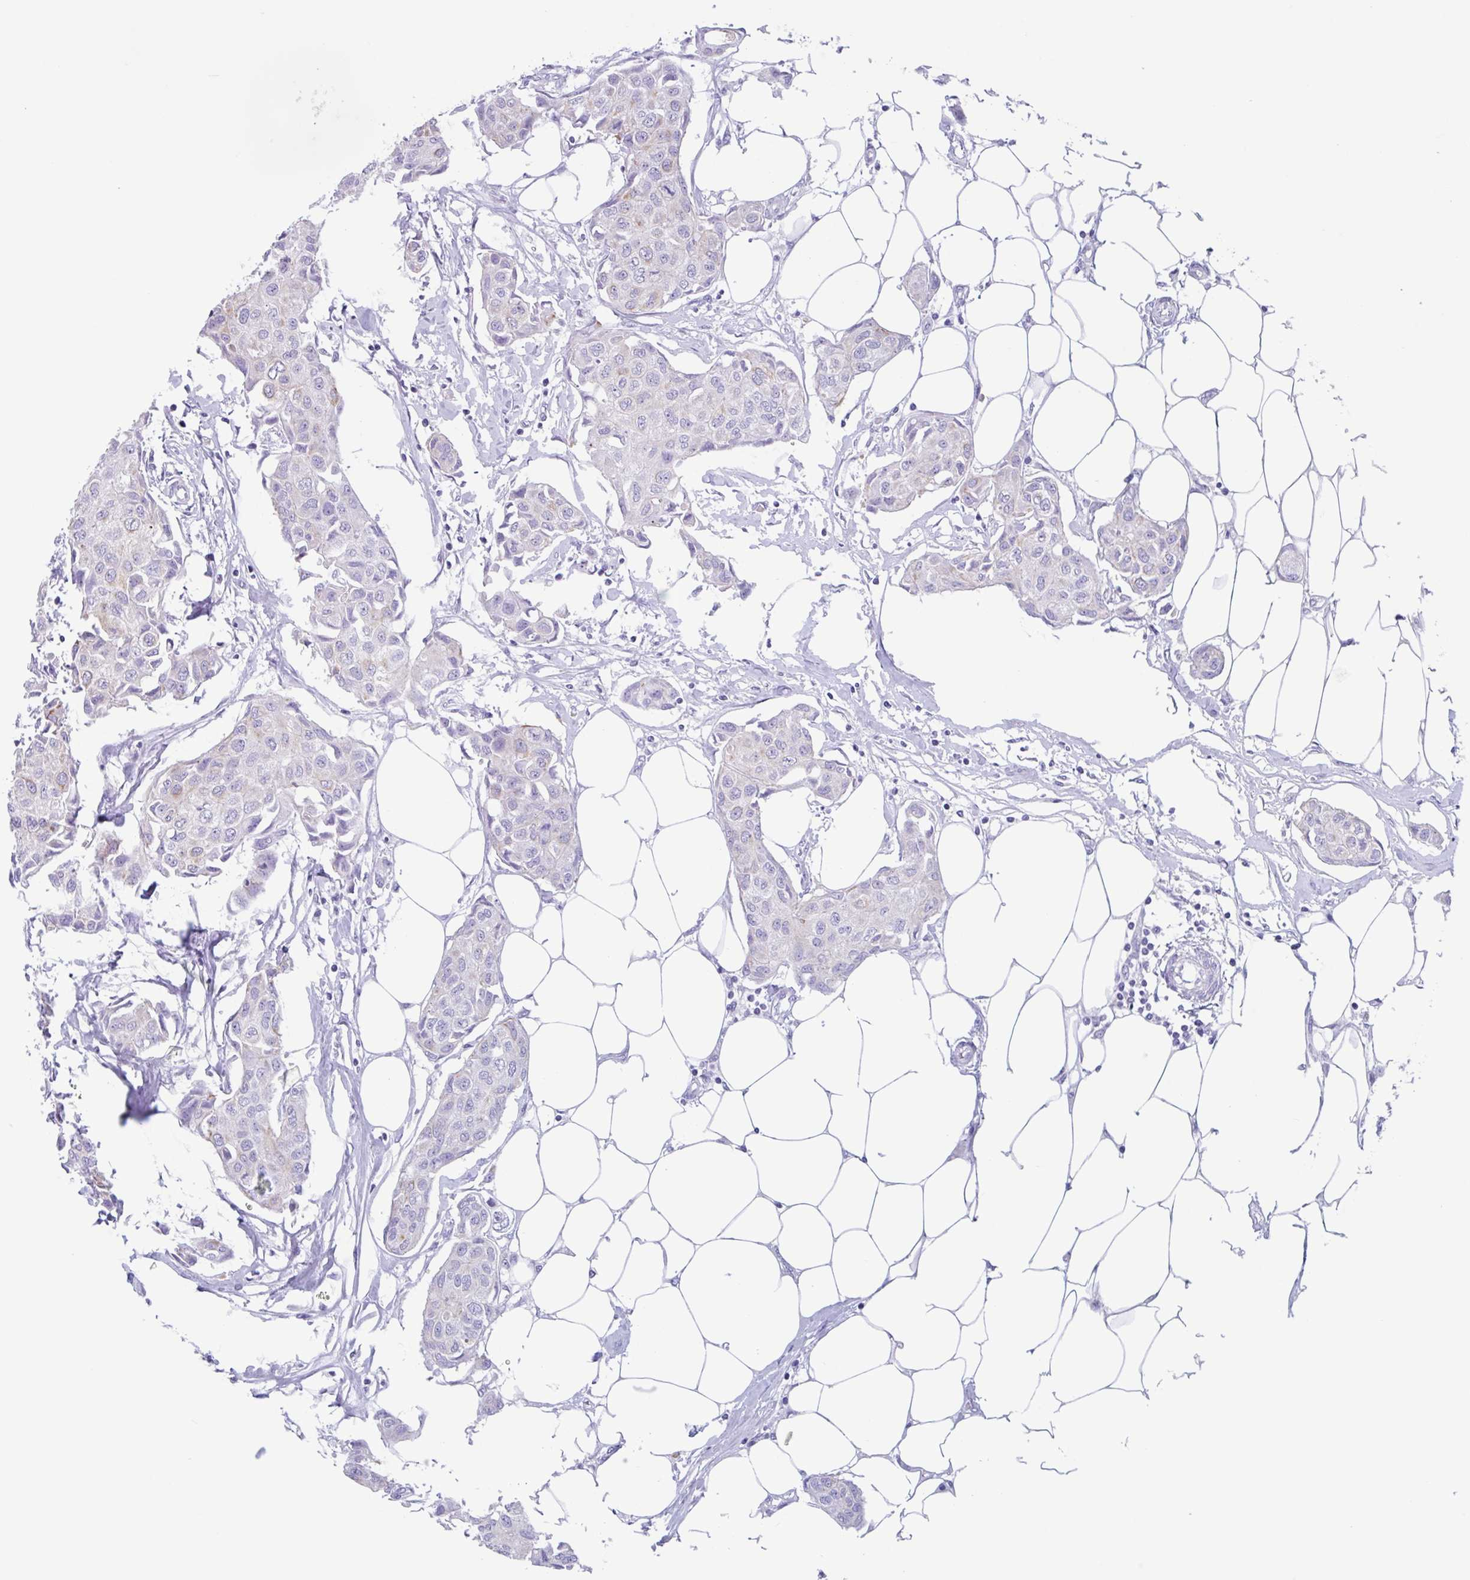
{"staining": {"intensity": "weak", "quantity": "<25%", "location": "cytoplasmic/membranous"}, "tissue": "breast cancer", "cell_type": "Tumor cells", "image_type": "cancer", "snomed": [{"axis": "morphology", "description": "Duct carcinoma"}, {"axis": "topography", "description": "Breast"}, {"axis": "topography", "description": "Lymph node"}], "caption": "The photomicrograph displays no staining of tumor cells in breast intraductal carcinoma.", "gene": "DTWD2", "patient": {"sex": "female", "age": 80}}